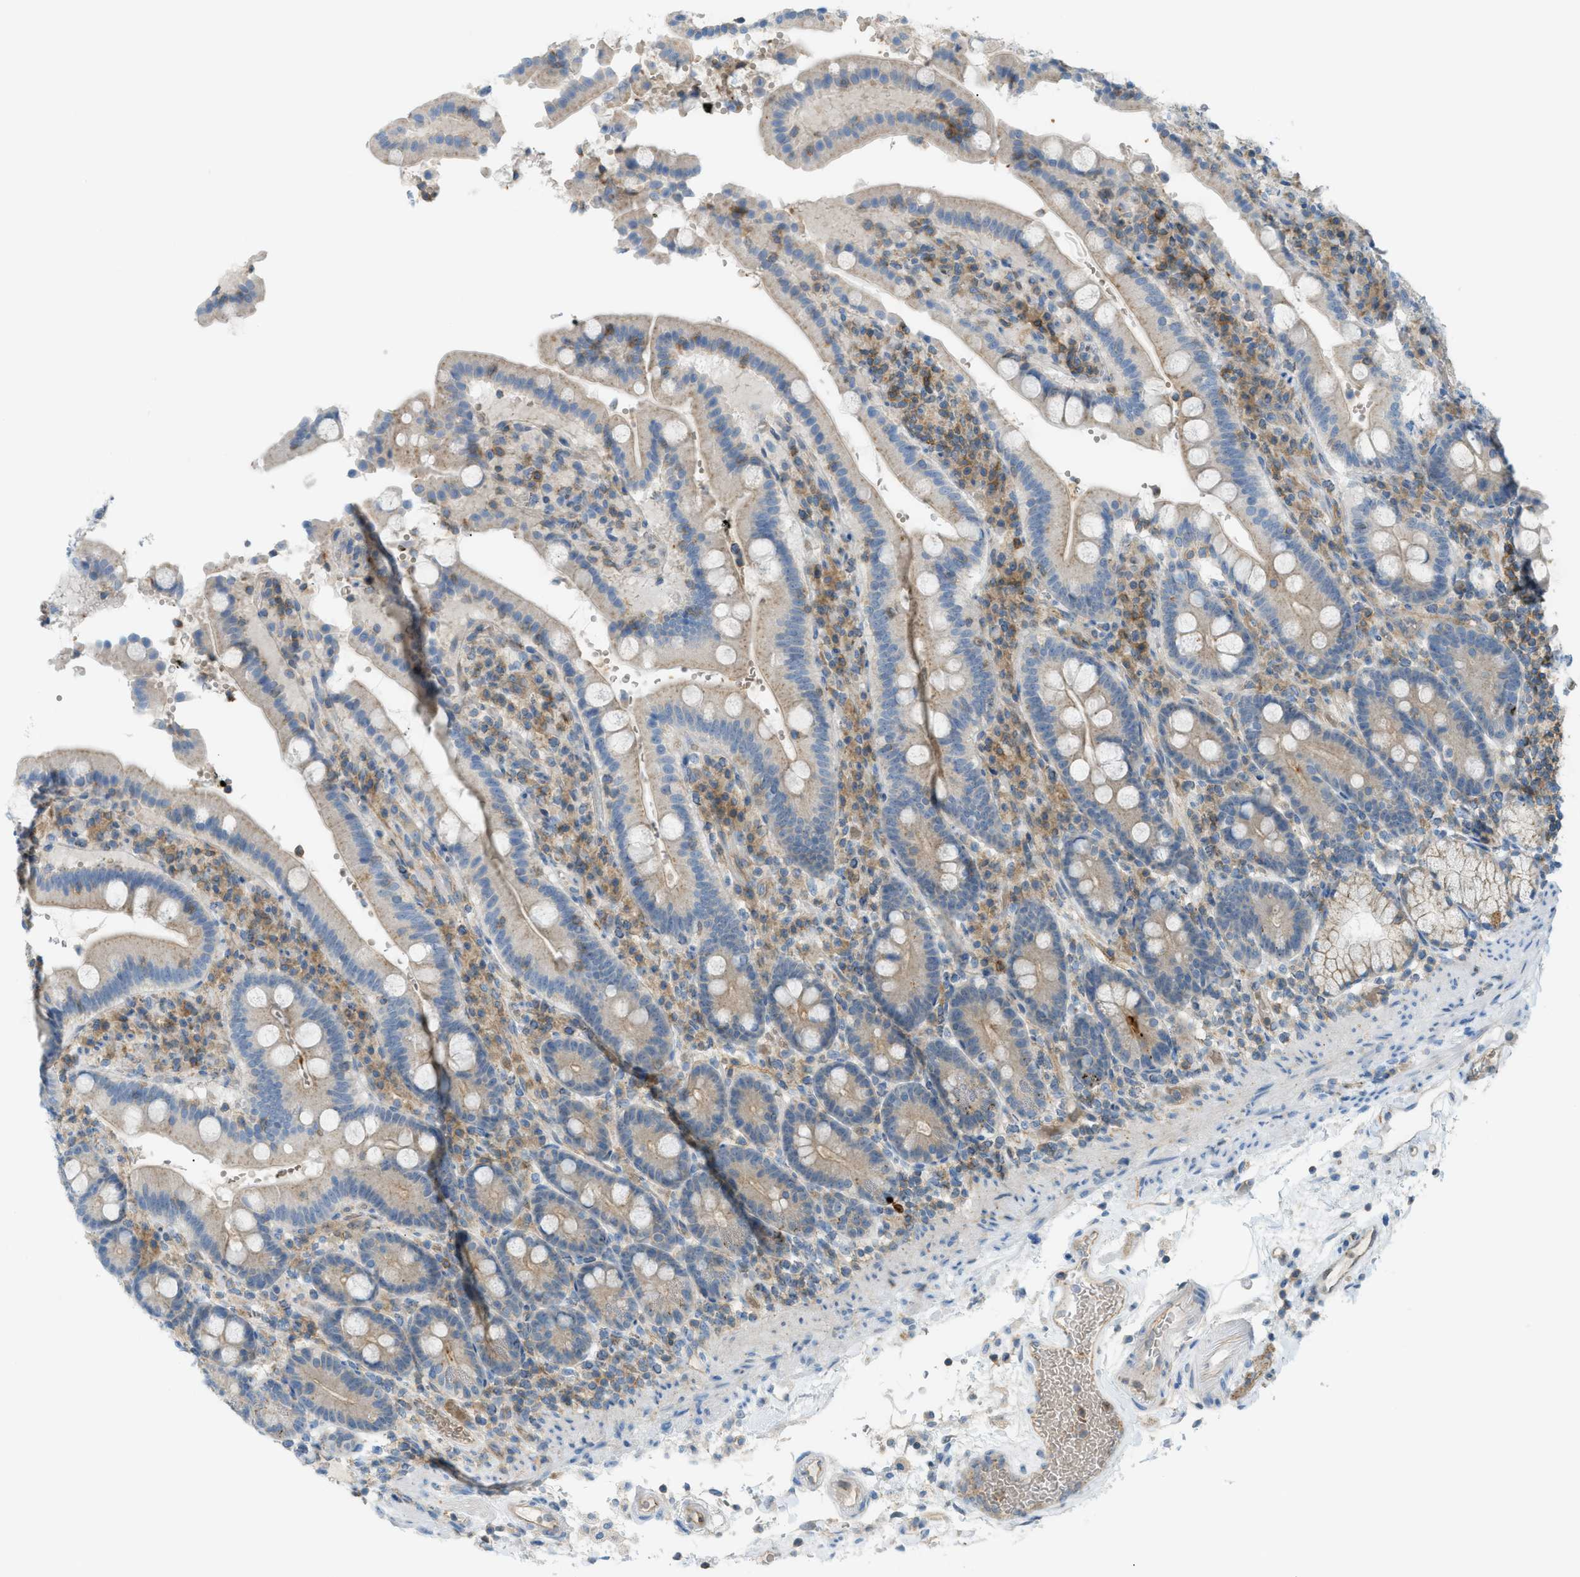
{"staining": {"intensity": "weak", "quantity": "25%-75%", "location": "cytoplasmic/membranous"}, "tissue": "duodenum", "cell_type": "Glandular cells", "image_type": "normal", "snomed": [{"axis": "morphology", "description": "Normal tissue, NOS"}, {"axis": "topography", "description": "Small intestine, NOS"}], "caption": "Immunohistochemistry of benign duodenum reveals low levels of weak cytoplasmic/membranous expression in approximately 25%-75% of glandular cells. (DAB = brown stain, brightfield microscopy at high magnification).", "gene": "GRK6", "patient": {"sex": "female", "age": 71}}